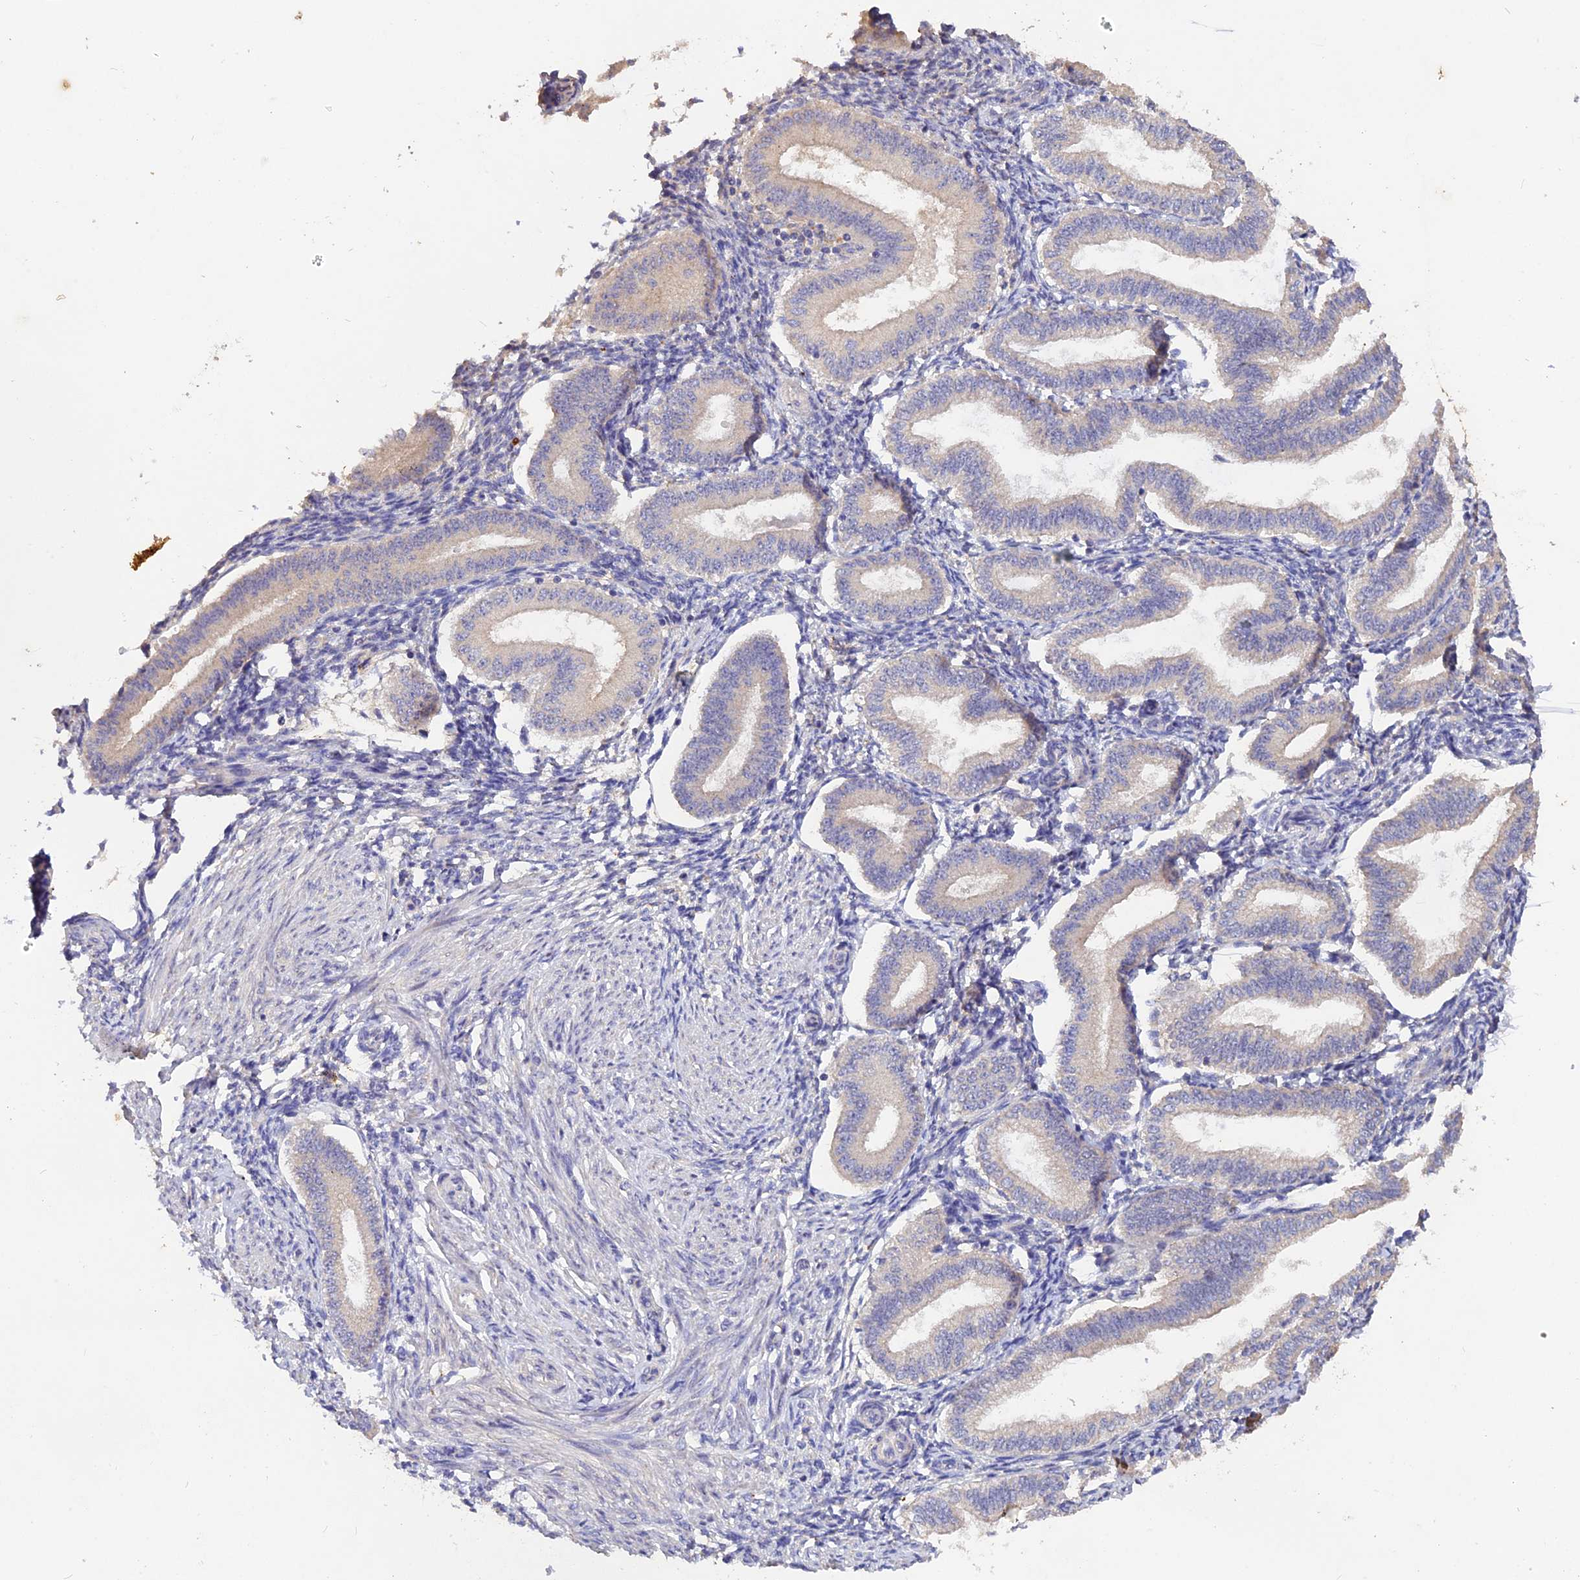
{"staining": {"intensity": "negative", "quantity": "none", "location": "none"}, "tissue": "endometrium", "cell_type": "Cells in endometrial stroma", "image_type": "normal", "snomed": [{"axis": "morphology", "description": "Normal tissue, NOS"}, {"axis": "topography", "description": "Endometrium"}], "caption": "Immunohistochemistry (IHC) image of unremarkable endometrium stained for a protein (brown), which exhibits no expression in cells in endometrial stroma. (Brightfield microscopy of DAB IHC at high magnification).", "gene": "SLC26A4", "patient": {"sex": "female", "age": 39}}